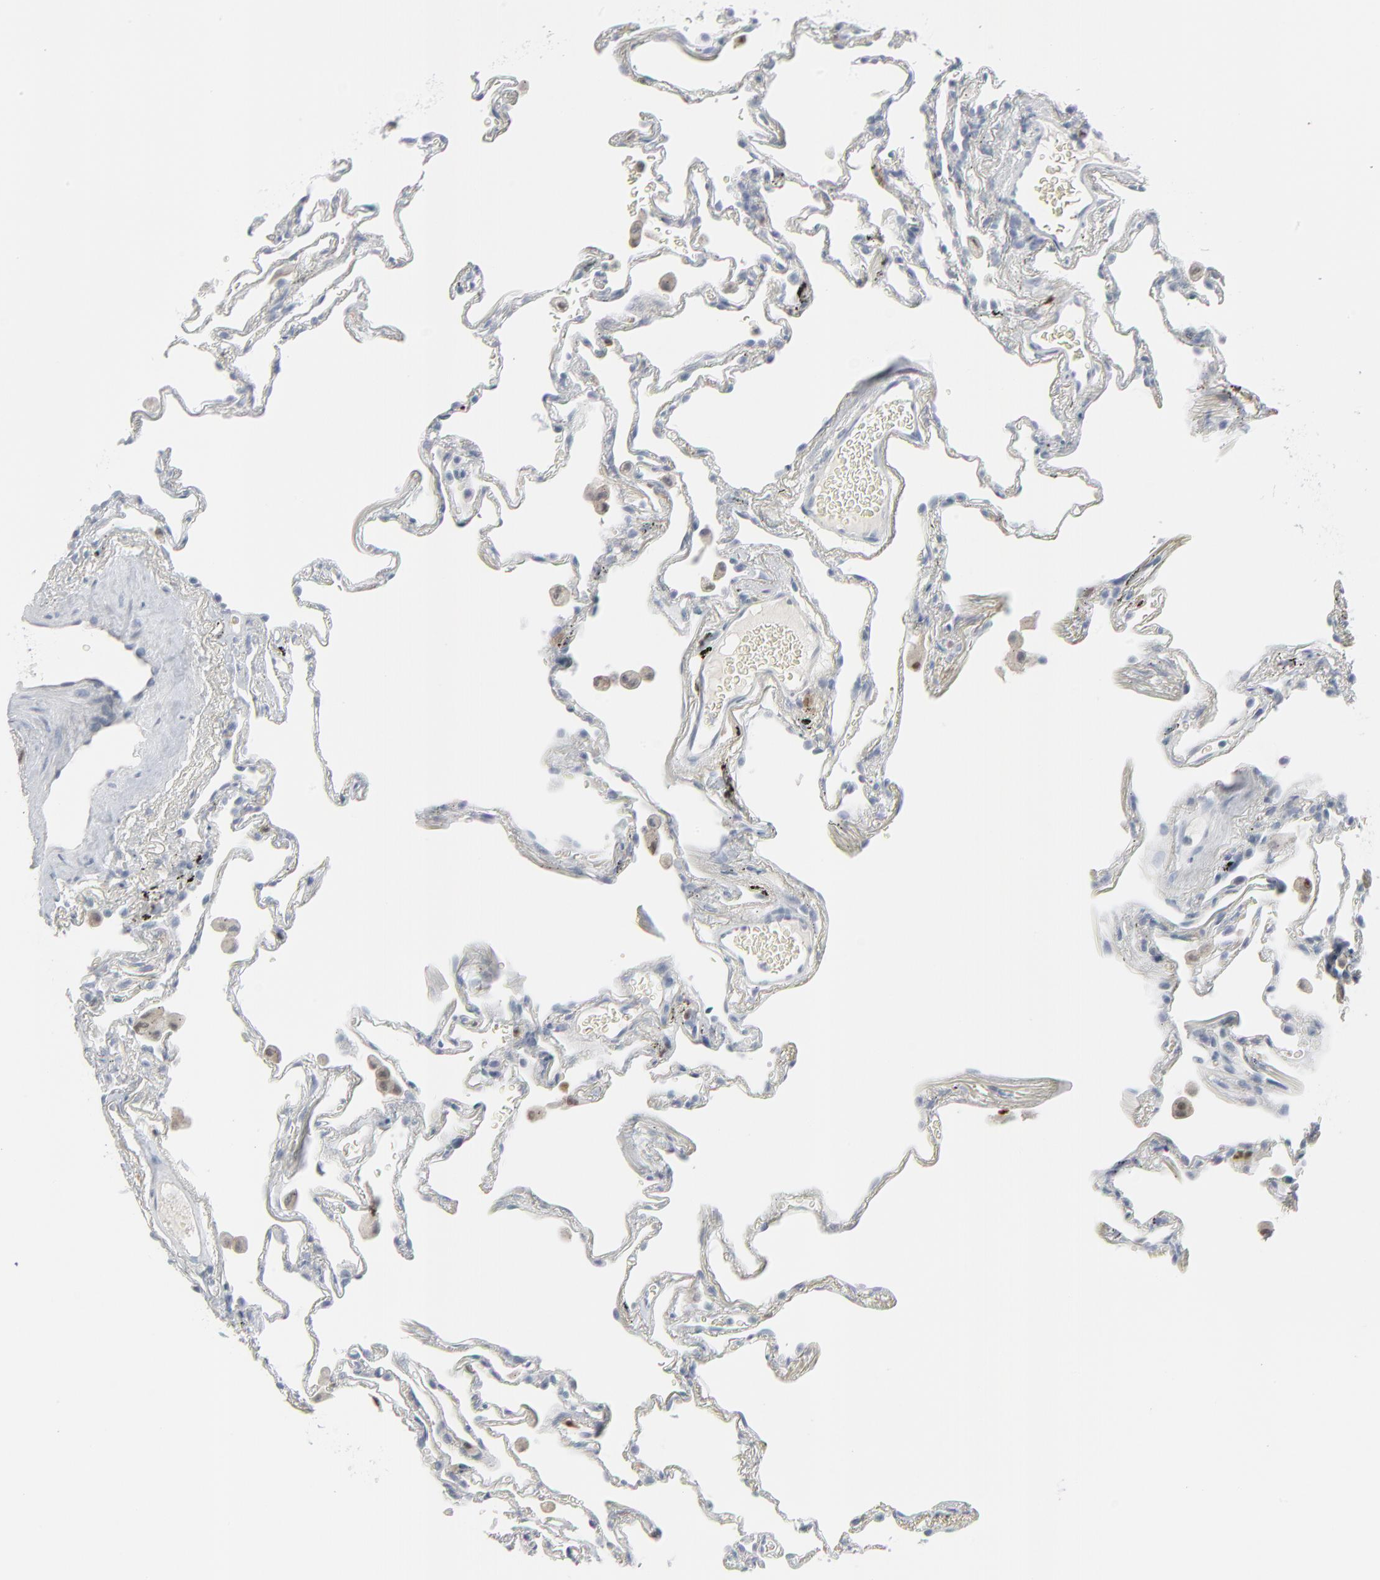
{"staining": {"intensity": "negative", "quantity": "none", "location": "none"}, "tissue": "lung", "cell_type": "Alveolar cells", "image_type": "normal", "snomed": [{"axis": "morphology", "description": "Normal tissue, NOS"}, {"axis": "topography", "description": "Lung"}], "caption": "This image is of unremarkable lung stained with IHC to label a protein in brown with the nuclei are counter-stained blue. There is no positivity in alveolar cells. Nuclei are stained in blue.", "gene": "MITF", "patient": {"sex": "male", "age": 59}}